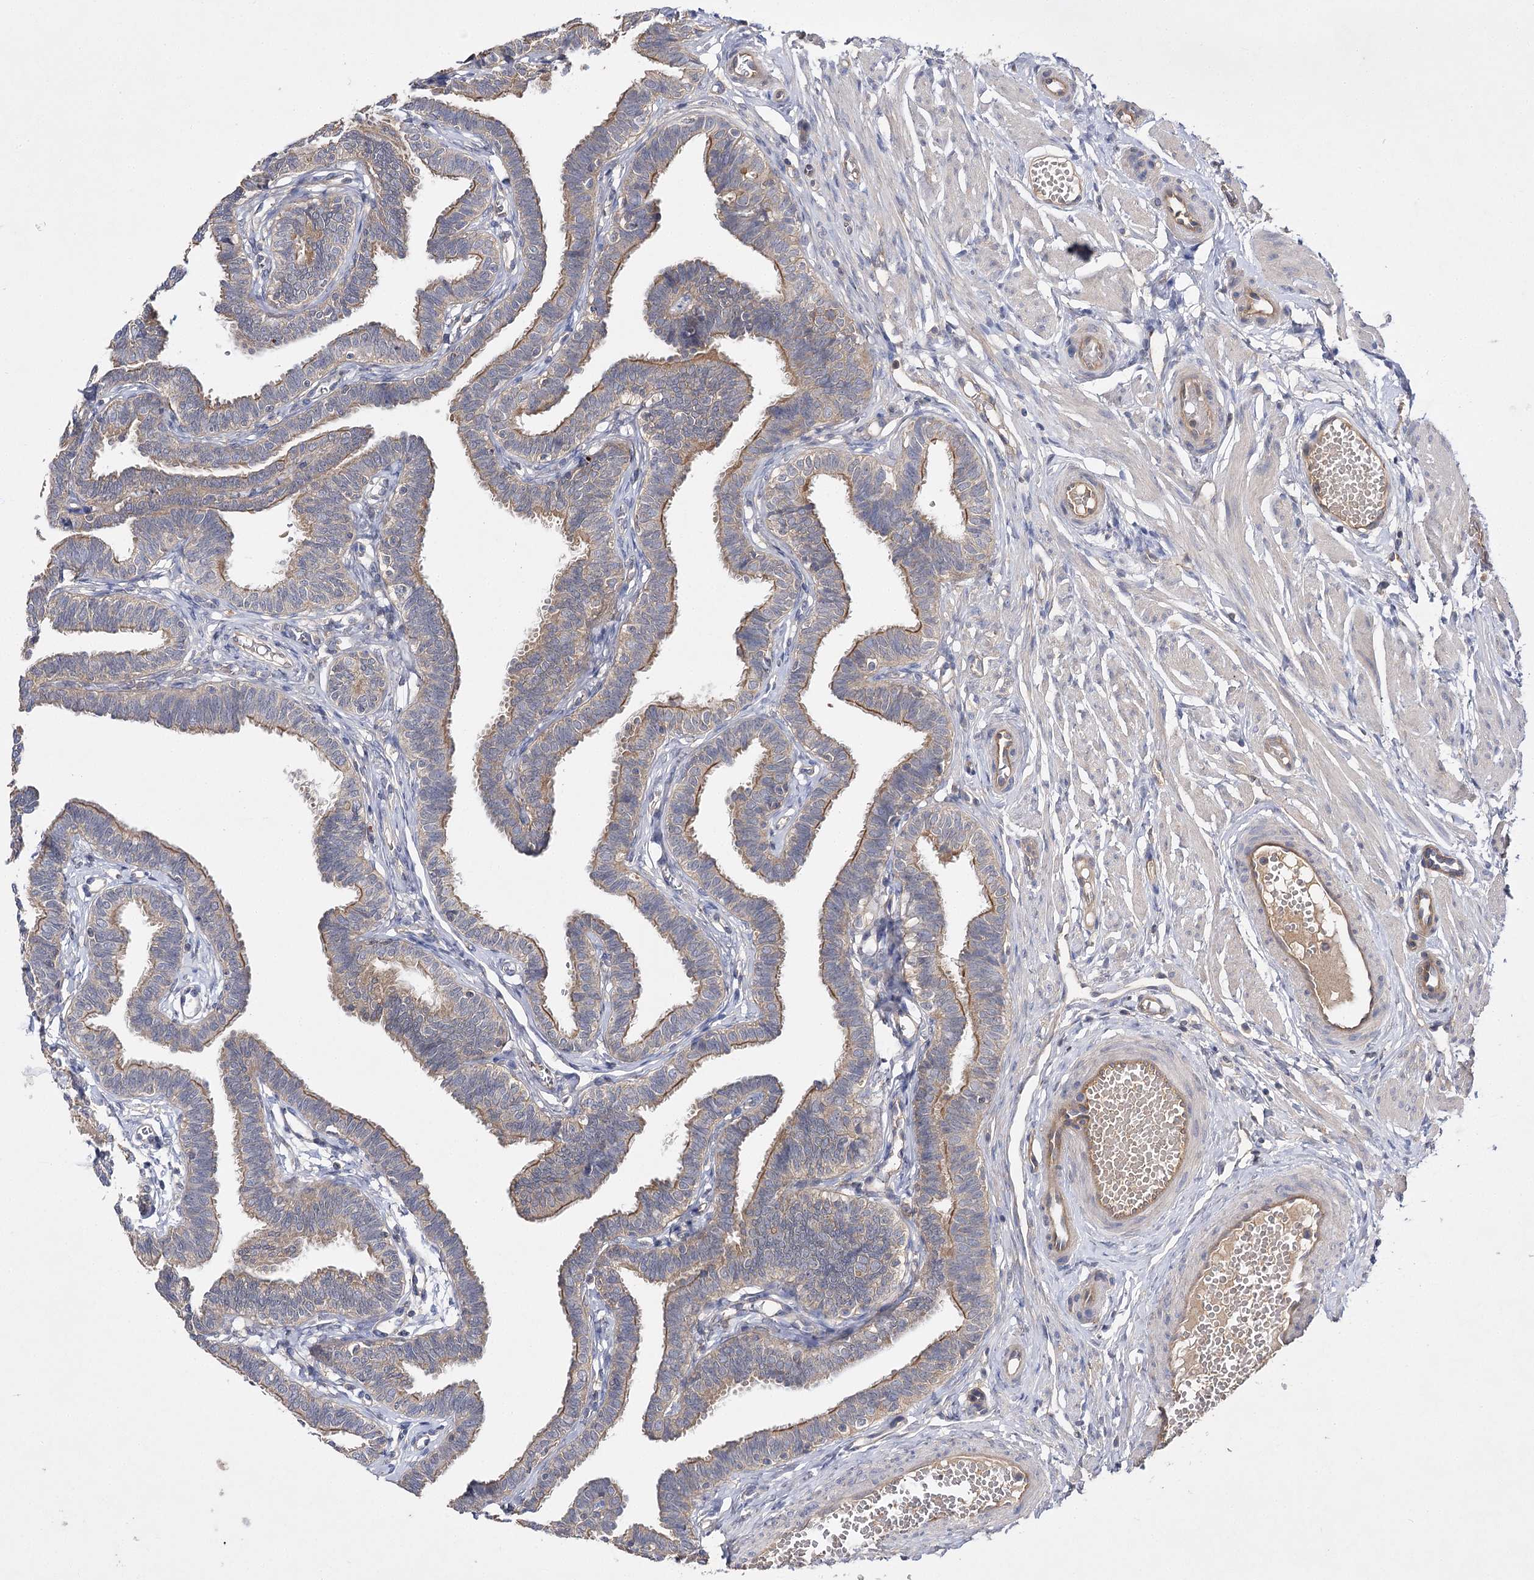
{"staining": {"intensity": "moderate", "quantity": ">75%", "location": "cytoplasmic/membranous"}, "tissue": "fallopian tube", "cell_type": "Glandular cells", "image_type": "normal", "snomed": [{"axis": "morphology", "description": "Normal tissue, NOS"}, {"axis": "topography", "description": "Fallopian tube"}, {"axis": "topography", "description": "Ovary"}], "caption": "Moderate cytoplasmic/membranous staining for a protein is seen in approximately >75% of glandular cells of normal fallopian tube using IHC.", "gene": "BCR", "patient": {"sex": "female", "age": 23}}